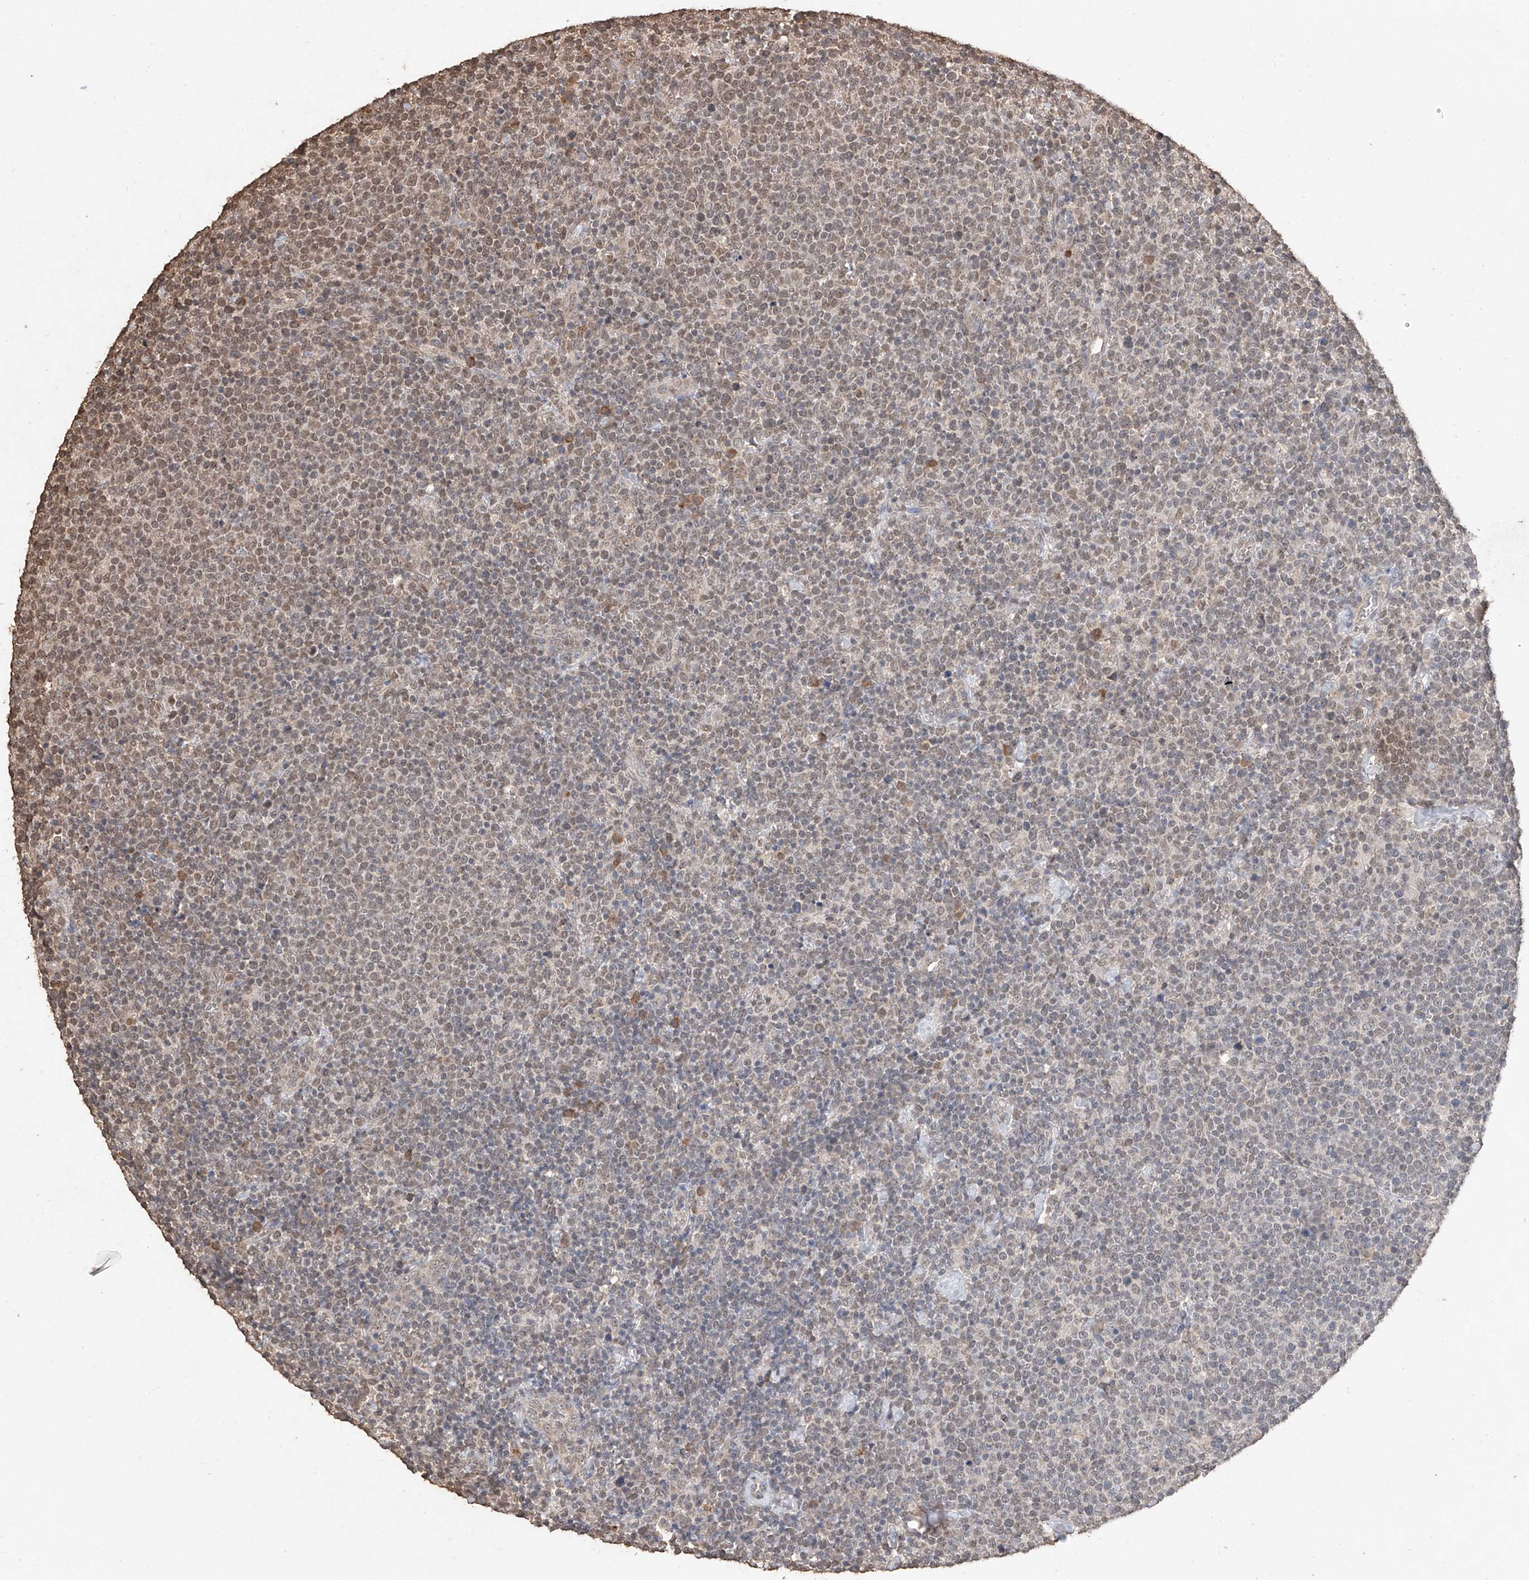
{"staining": {"intensity": "moderate", "quantity": "<25%", "location": "nuclear"}, "tissue": "lymphoma", "cell_type": "Tumor cells", "image_type": "cancer", "snomed": [{"axis": "morphology", "description": "Malignant lymphoma, non-Hodgkin's type, High grade"}, {"axis": "topography", "description": "Lymph node"}], "caption": "Human malignant lymphoma, non-Hodgkin's type (high-grade) stained for a protein (brown) exhibits moderate nuclear positive expression in about <25% of tumor cells.", "gene": "ELOVL1", "patient": {"sex": "male", "age": 61}}